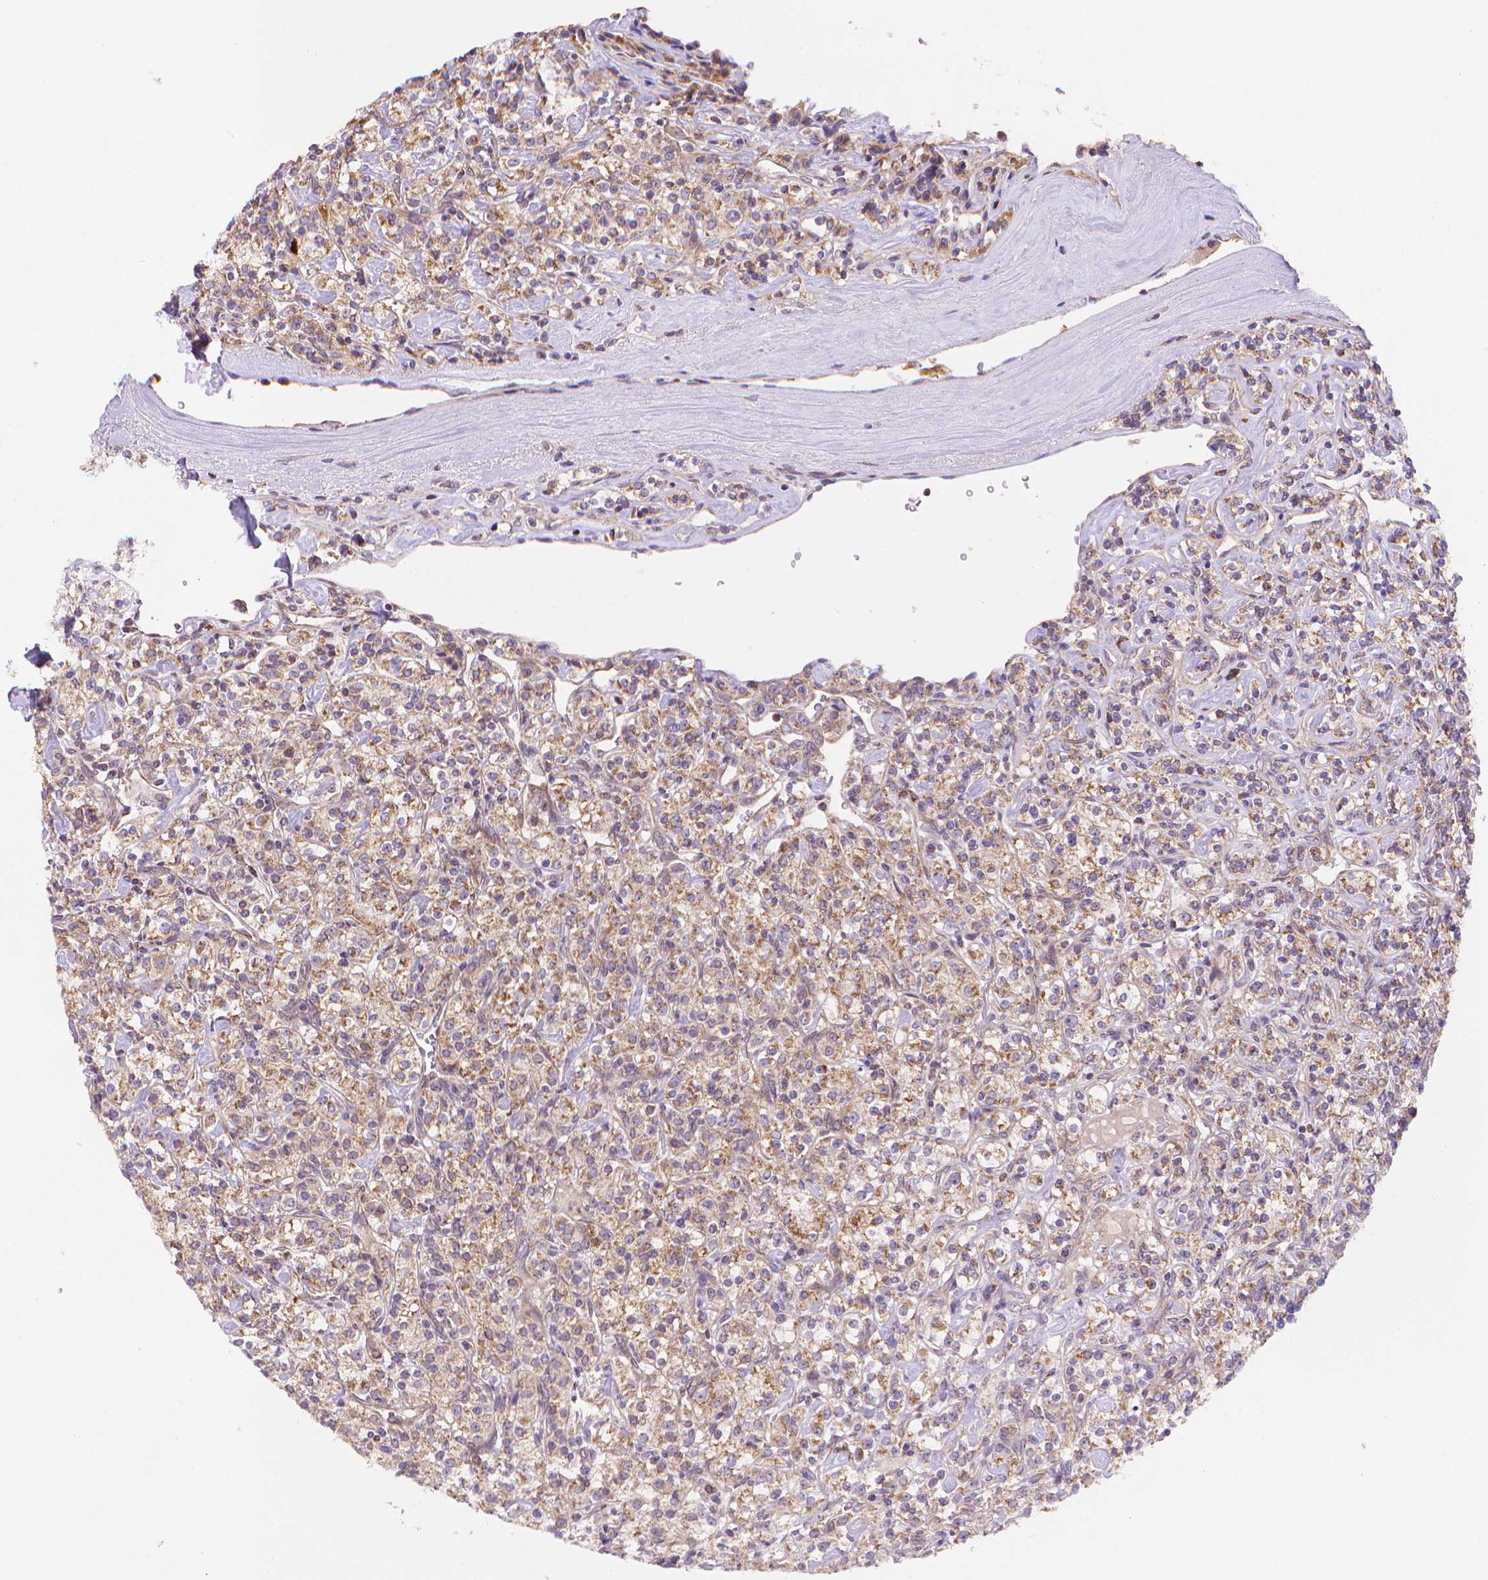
{"staining": {"intensity": "moderate", "quantity": ">75%", "location": "cytoplasmic/membranous"}, "tissue": "renal cancer", "cell_type": "Tumor cells", "image_type": "cancer", "snomed": [{"axis": "morphology", "description": "Adenocarcinoma, NOS"}, {"axis": "topography", "description": "Kidney"}], "caption": "Immunohistochemical staining of adenocarcinoma (renal) displays medium levels of moderate cytoplasmic/membranous protein staining in approximately >75% of tumor cells.", "gene": "CYYR1", "patient": {"sex": "male", "age": 77}}